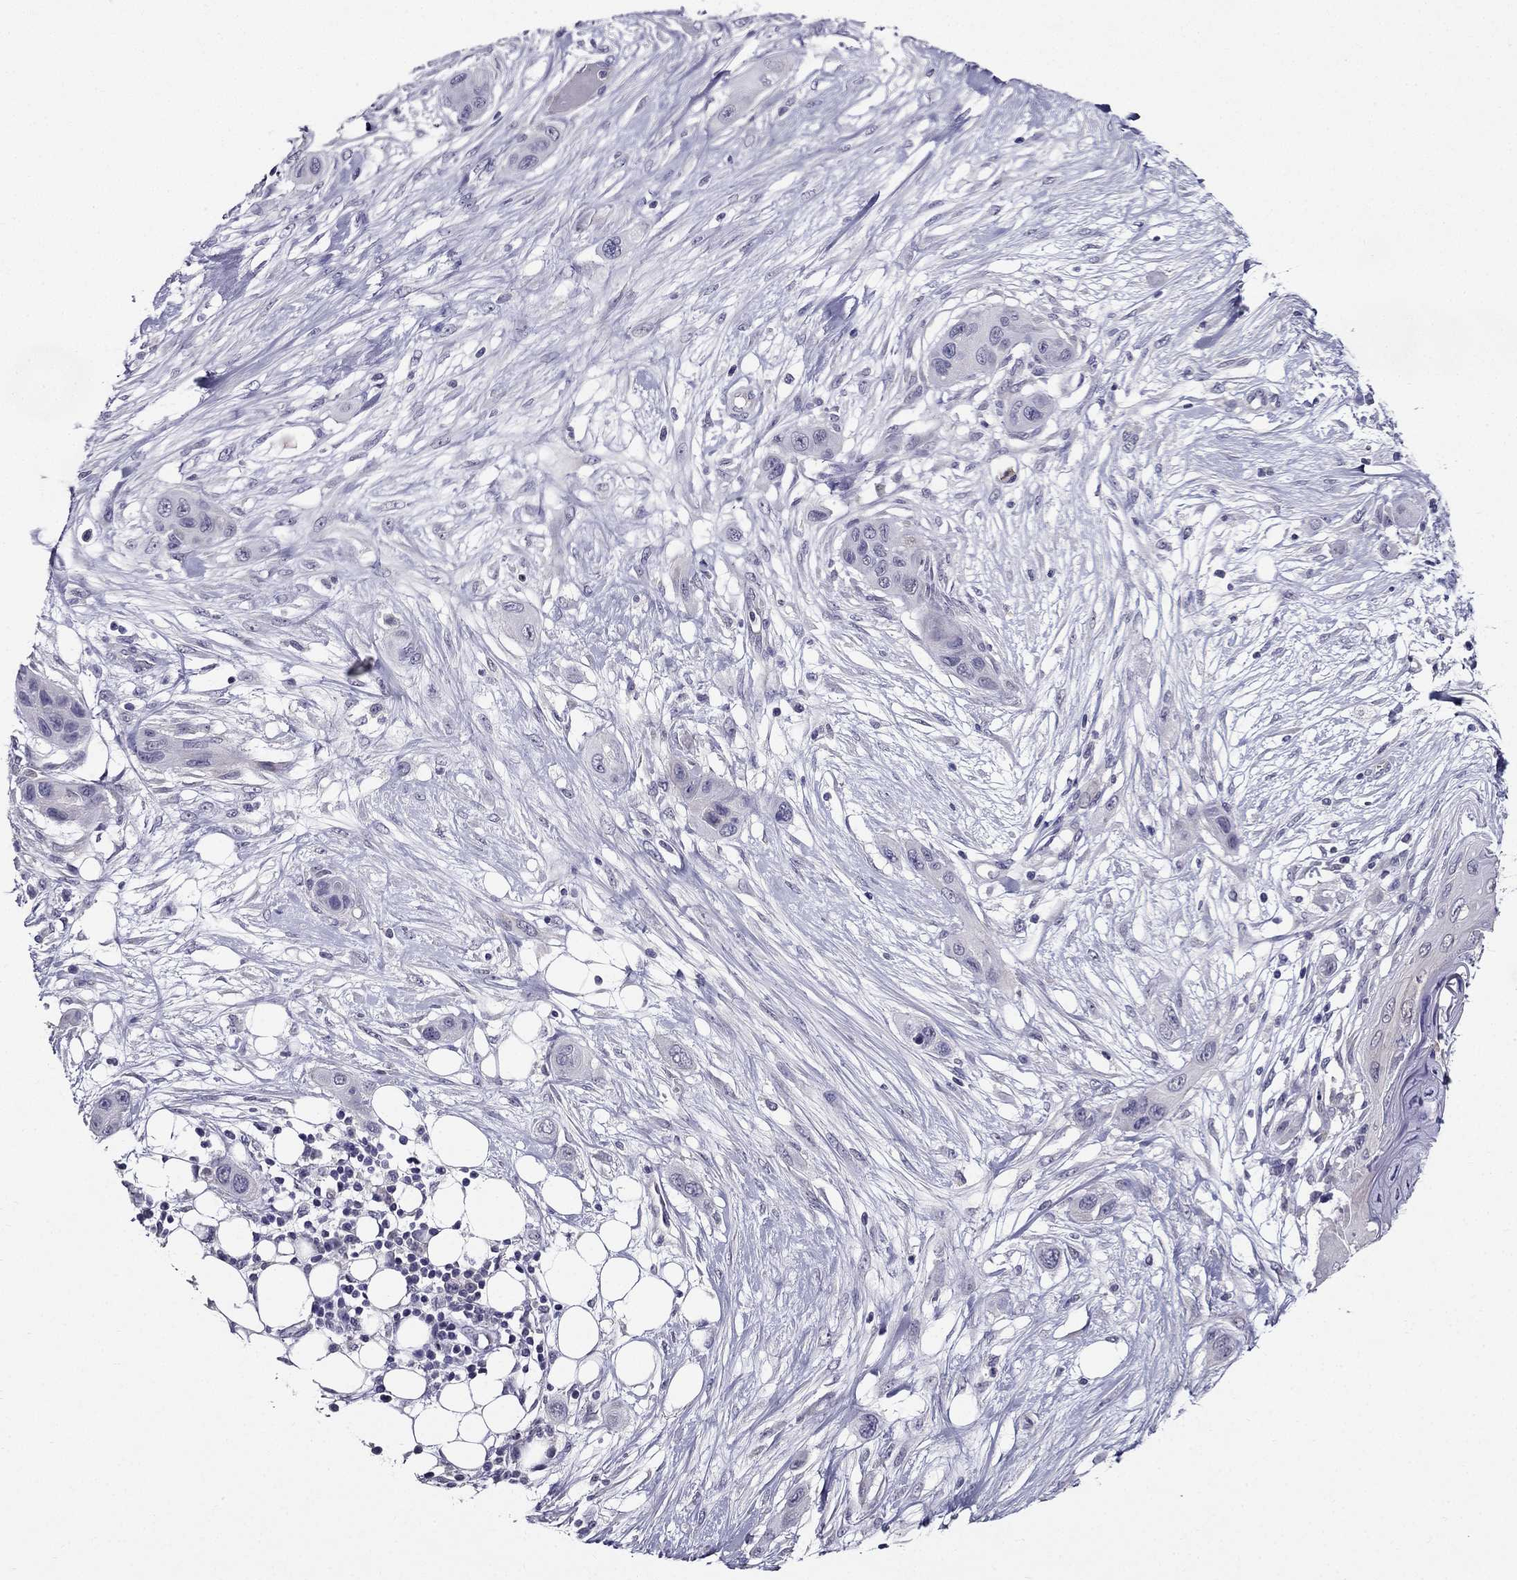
{"staining": {"intensity": "negative", "quantity": "none", "location": "none"}, "tissue": "skin cancer", "cell_type": "Tumor cells", "image_type": "cancer", "snomed": [{"axis": "morphology", "description": "Squamous cell carcinoma, NOS"}, {"axis": "topography", "description": "Skin"}], "caption": "Immunohistochemistry photomicrograph of squamous cell carcinoma (skin) stained for a protein (brown), which demonstrates no expression in tumor cells.", "gene": "DUSP15", "patient": {"sex": "male", "age": 79}}